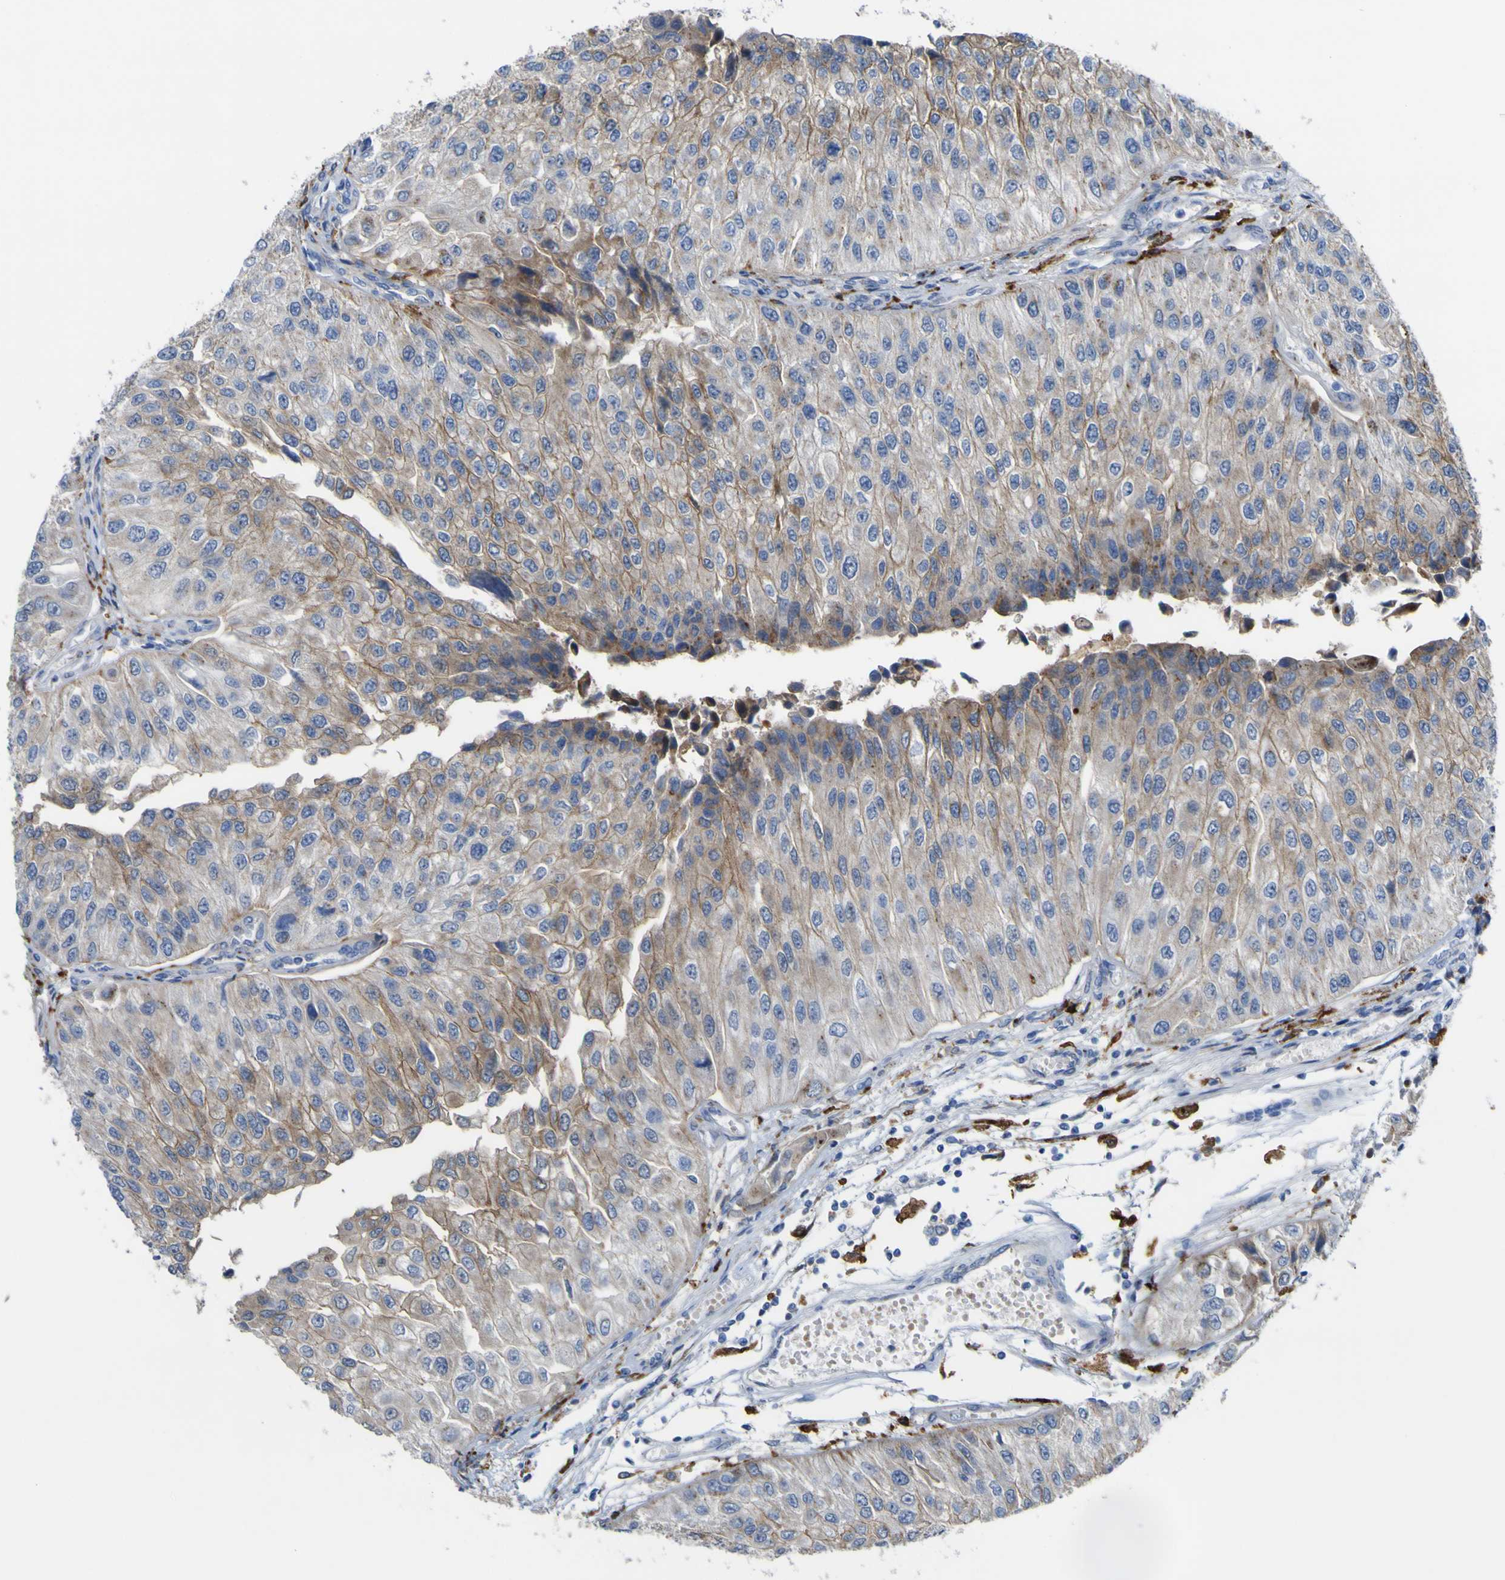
{"staining": {"intensity": "moderate", "quantity": "25%-75%", "location": "cytoplasmic/membranous"}, "tissue": "urothelial cancer", "cell_type": "Tumor cells", "image_type": "cancer", "snomed": [{"axis": "morphology", "description": "Urothelial carcinoma, High grade"}, {"axis": "topography", "description": "Kidney"}, {"axis": "topography", "description": "Urinary bladder"}], "caption": "Human urothelial cancer stained with a brown dye reveals moderate cytoplasmic/membranous positive staining in approximately 25%-75% of tumor cells.", "gene": "PTPRF", "patient": {"sex": "male", "age": 77}}